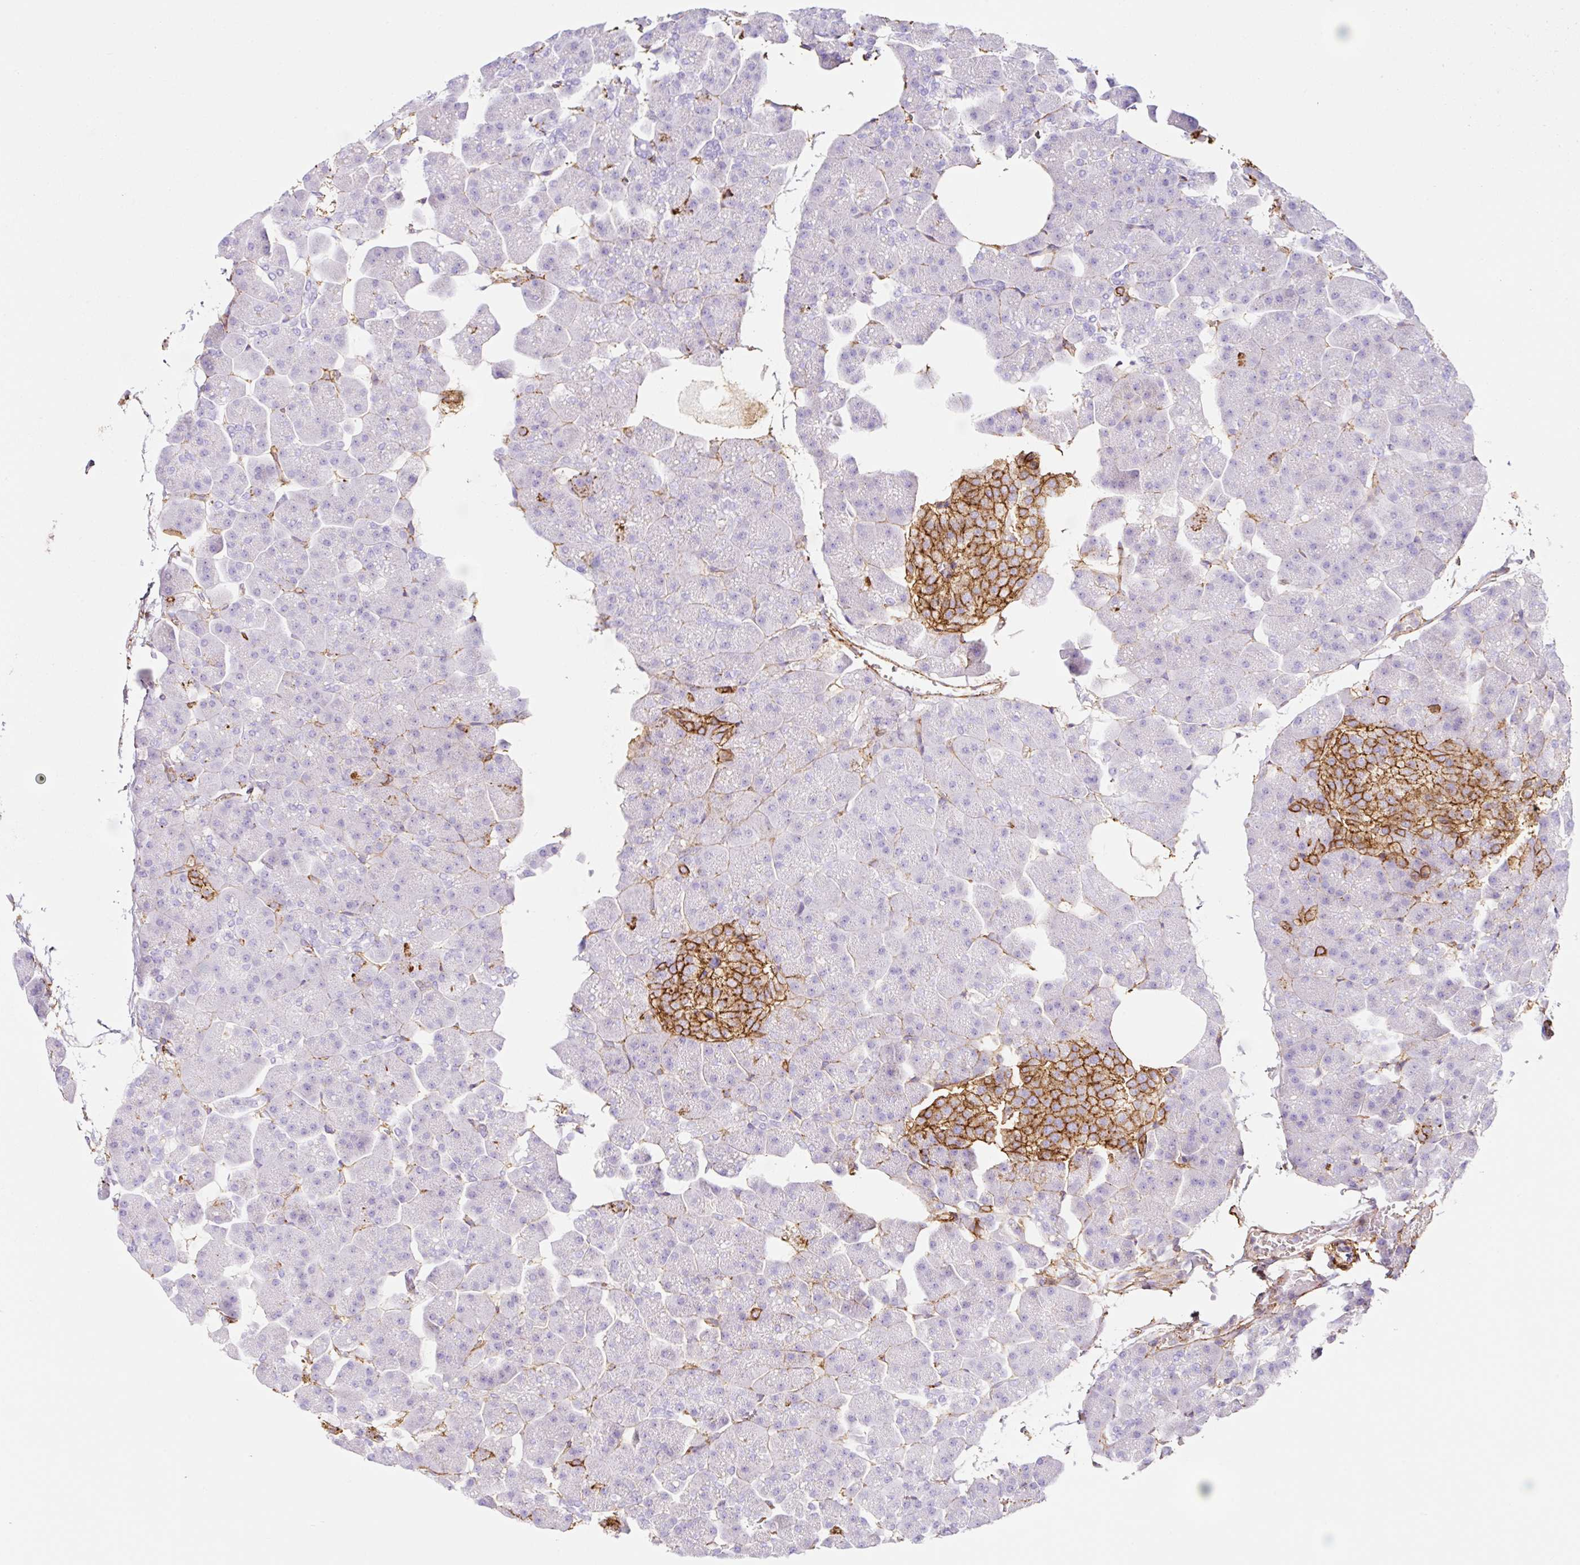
{"staining": {"intensity": "strong", "quantity": "<25%", "location": "cytoplasmic/membranous"}, "tissue": "pancreas", "cell_type": "Exocrine glandular cells", "image_type": "normal", "snomed": [{"axis": "morphology", "description": "Normal tissue, NOS"}, {"axis": "topography", "description": "Pancreas"}], "caption": "A photomicrograph of pancreas stained for a protein exhibits strong cytoplasmic/membranous brown staining in exocrine glandular cells. (DAB IHC with brightfield microscopy, high magnification).", "gene": "MTTP", "patient": {"sex": "male", "age": 35}}